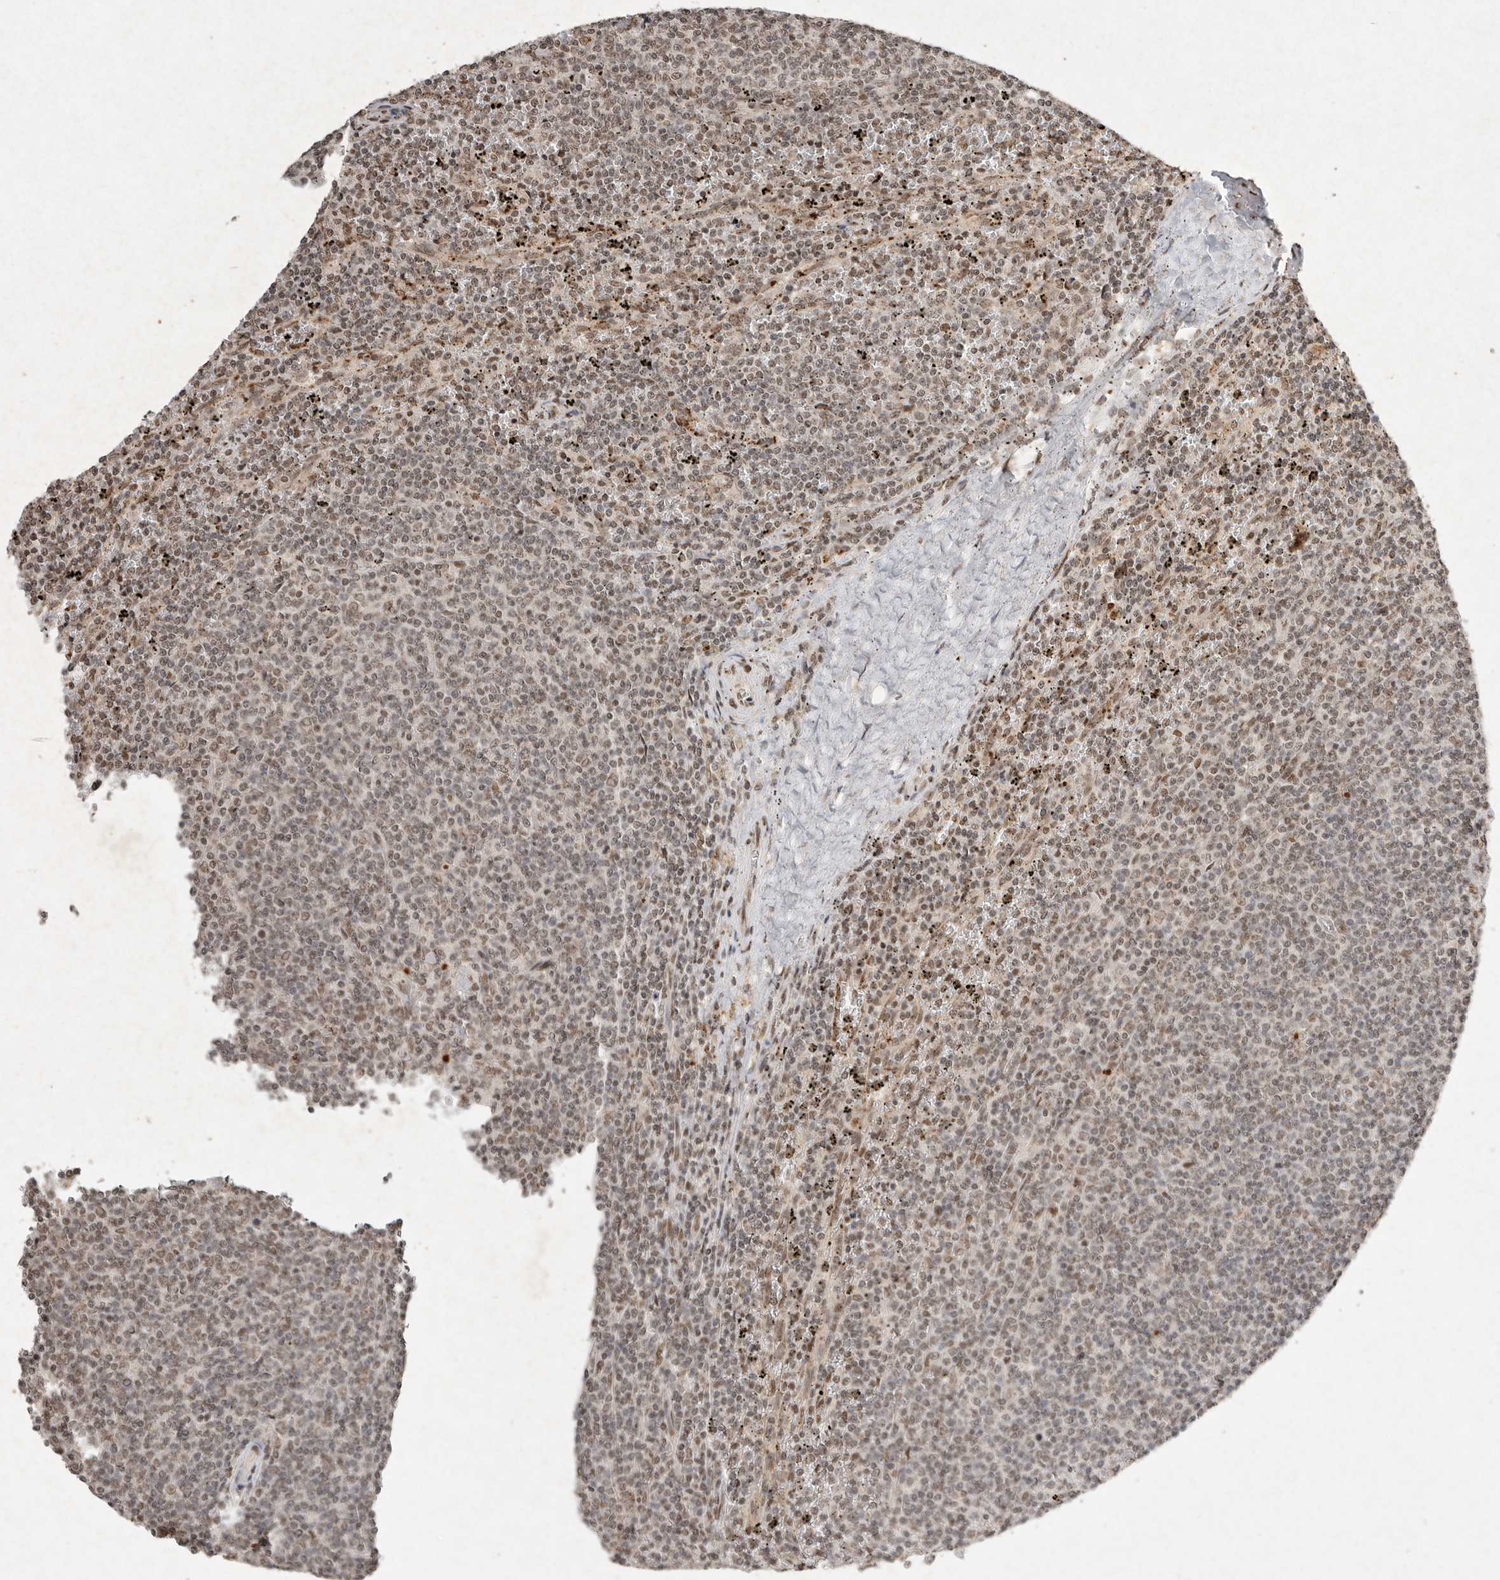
{"staining": {"intensity": "weak", "quantity": ">75%", "location": "nuclear"}, "tissue": "lymphoma", "cell_type": "Tumor cells", "image_type": "cancer", "snomed": [{"axis": "morphology", "description": "Malignant lymphoma, non-Hodgkin's type, Low grade"}, {"axis": "topography", "description": "Spleen"}], "caption": "Brown immunohistochemical staining in human low-grade malignant lymphoma, non-Hodgkin's type shows weak nuclear expression in about >75% of tumor cells.", "gene": "NKX3-2", "patient": {"sex": "female", "age": 50}}